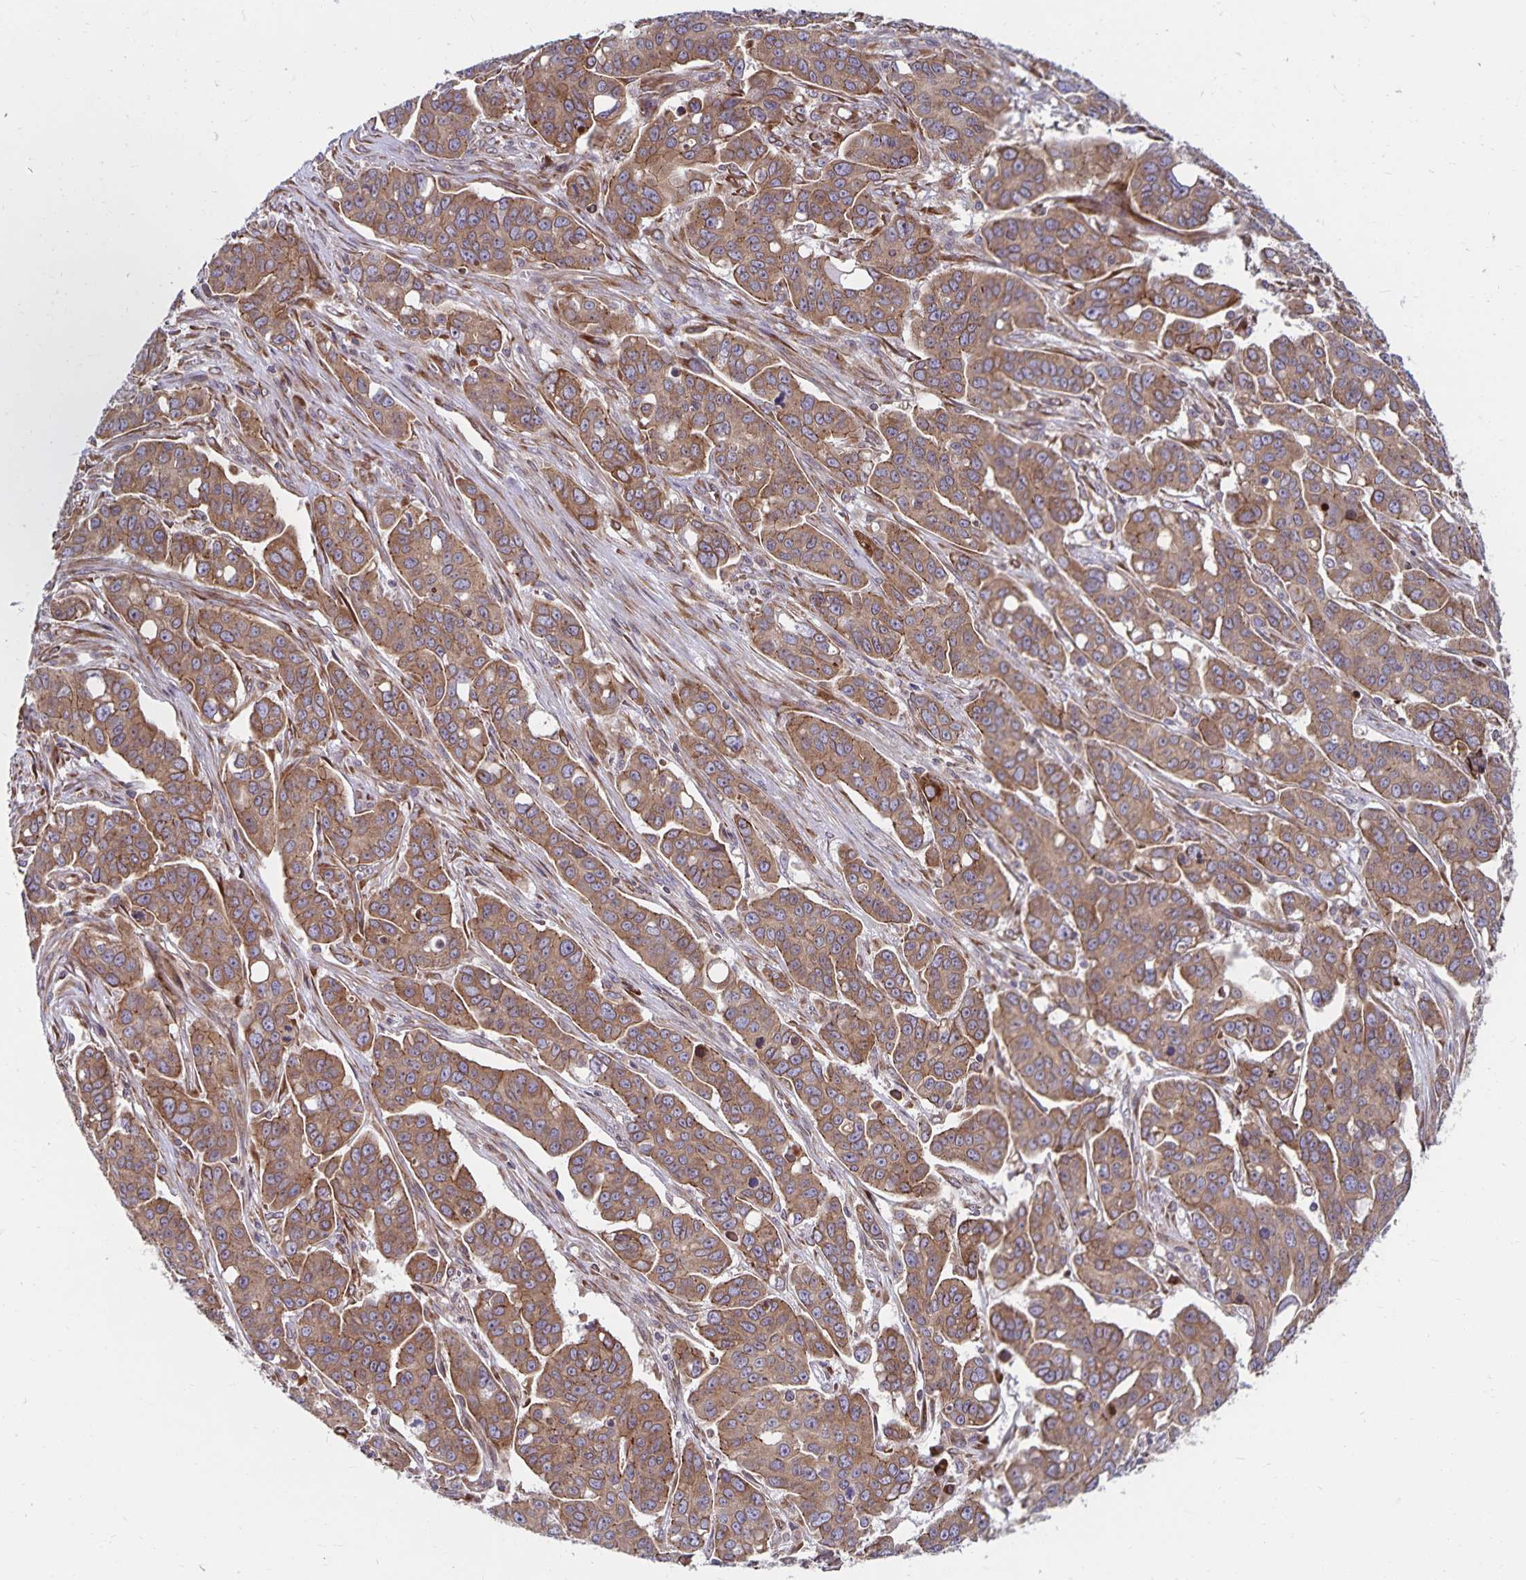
{"staining": {"intensity": "moderate", "quantity": ">75%", "location": "cytoplasmic/membranous"}, "tissue": "ovarian cancer", "cell_type": "Tumor cells", "image_type": "cancer", "snomed": [{"axis": "morphology", "description": "Carcinoma, endometroid"}, {"axis": "topography", "description": "Ovary"}], "caption": "Immunohistochemistry (IHC) of human ovarian endometroid carcinoma exhibits medium levels of moderate cytoplasmic/membranous expression in about >75% of tumor cells. Ihc stains the protein of interest in brown and the nuclei are stained blue.", "gene": "SEC62", "patient": {"sex": "female", "age": 78}}